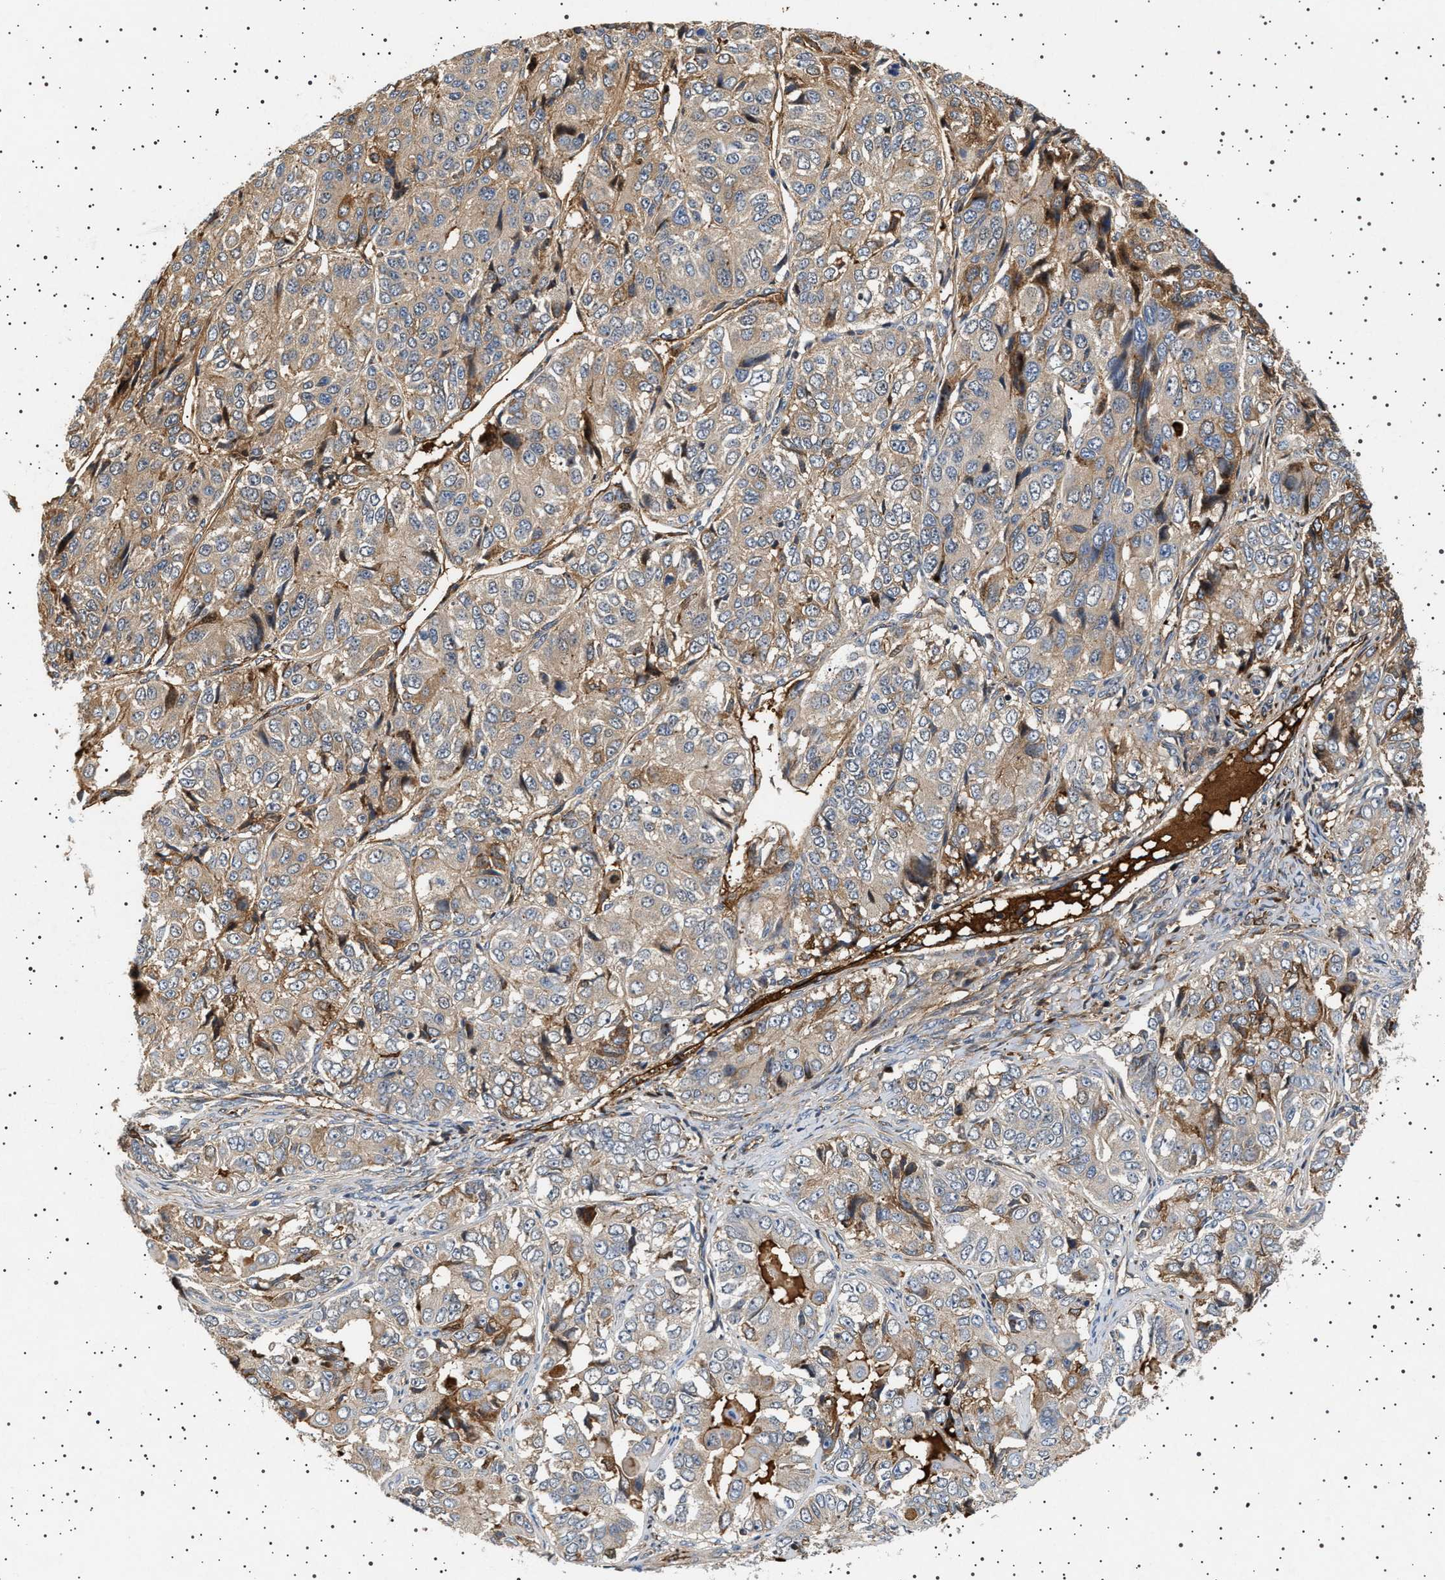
{"staining": {"intensity": "moderate", "quantity": "<25%", "location": "cytoplasmic/membranous"}, "tissue": "ovarian cancer", "cell_type": "Tumor cells", "image_type": "cancer", "snomed": [{"axis": "morphology", "description": "Carcinoma, endometroid"}, {"axis": "topography", "description": "Ovary"}], "caption": "A high-resolution photomicrograph shows IHC staining of ovarian endometroid carcinoma, which exhibits moderate cytoplasmic/membranous staining in about <25% of tumor cells. (DAB = brown stain, brightfield microscopy at high magnification).", "gene": "FICD", "patient": {"sex": "female", "age": 51}}